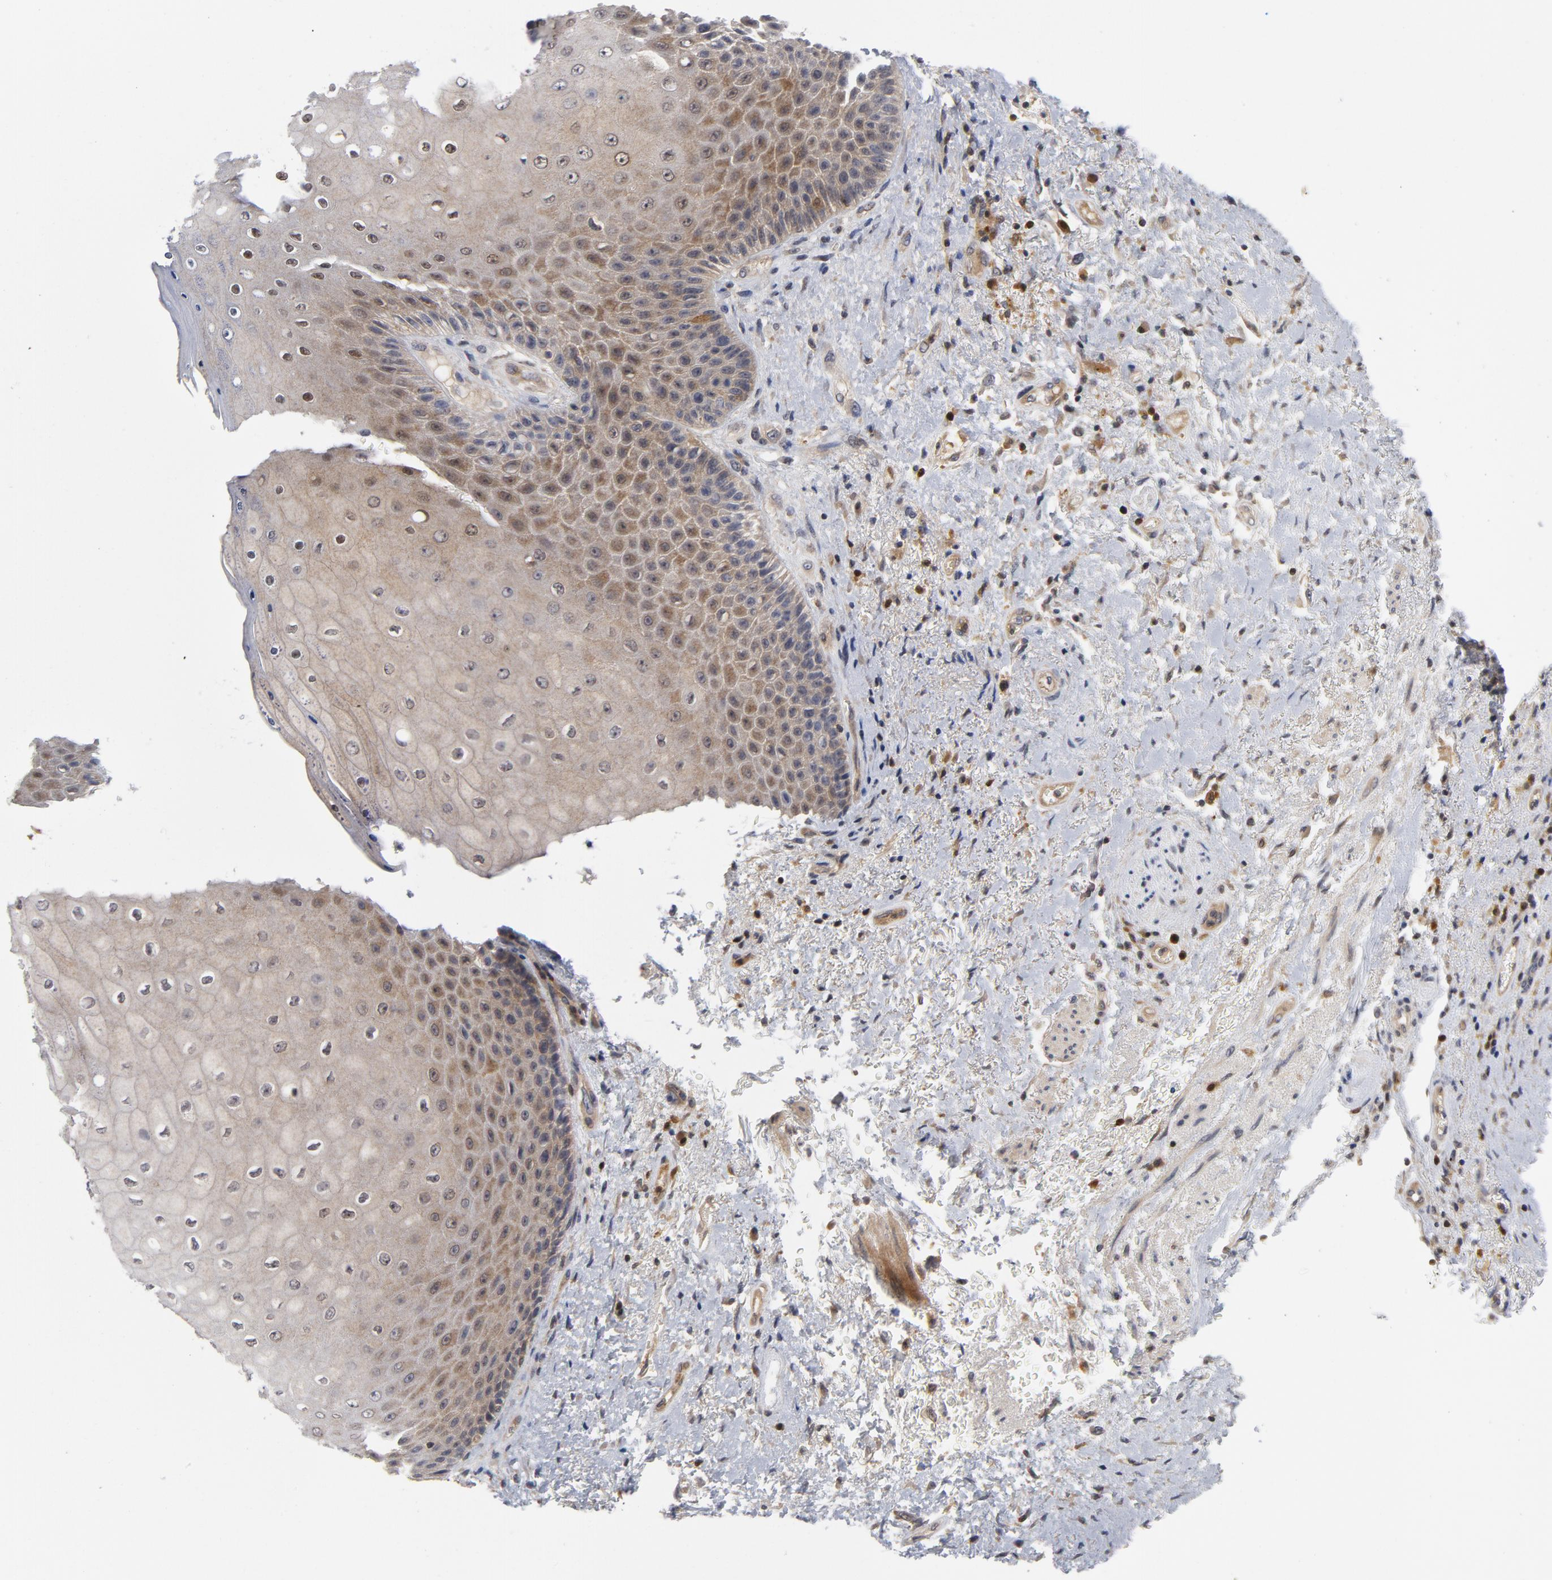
{"staining": {"intensity": "weak", "quantity": "25%-75%", "location": "cytoplasmic/membranous,nuclear"}, "tissue": "skin", "cell_type": "Epidermal cells", "image_type": "normal", "snomed": [{"axis": "morphology", "description": "Normal tissue, NOS"}, {"axis": "topography", "description": "Anal"}], "caption": "Brown immunohistochemical staining in benign skin displays weak cytoplasmic/membranous,nuclear expression in approximately 25%-75% of epidermal cells.", "gene": "TRADD", "patient": {"sex": "female", "age": 46}}